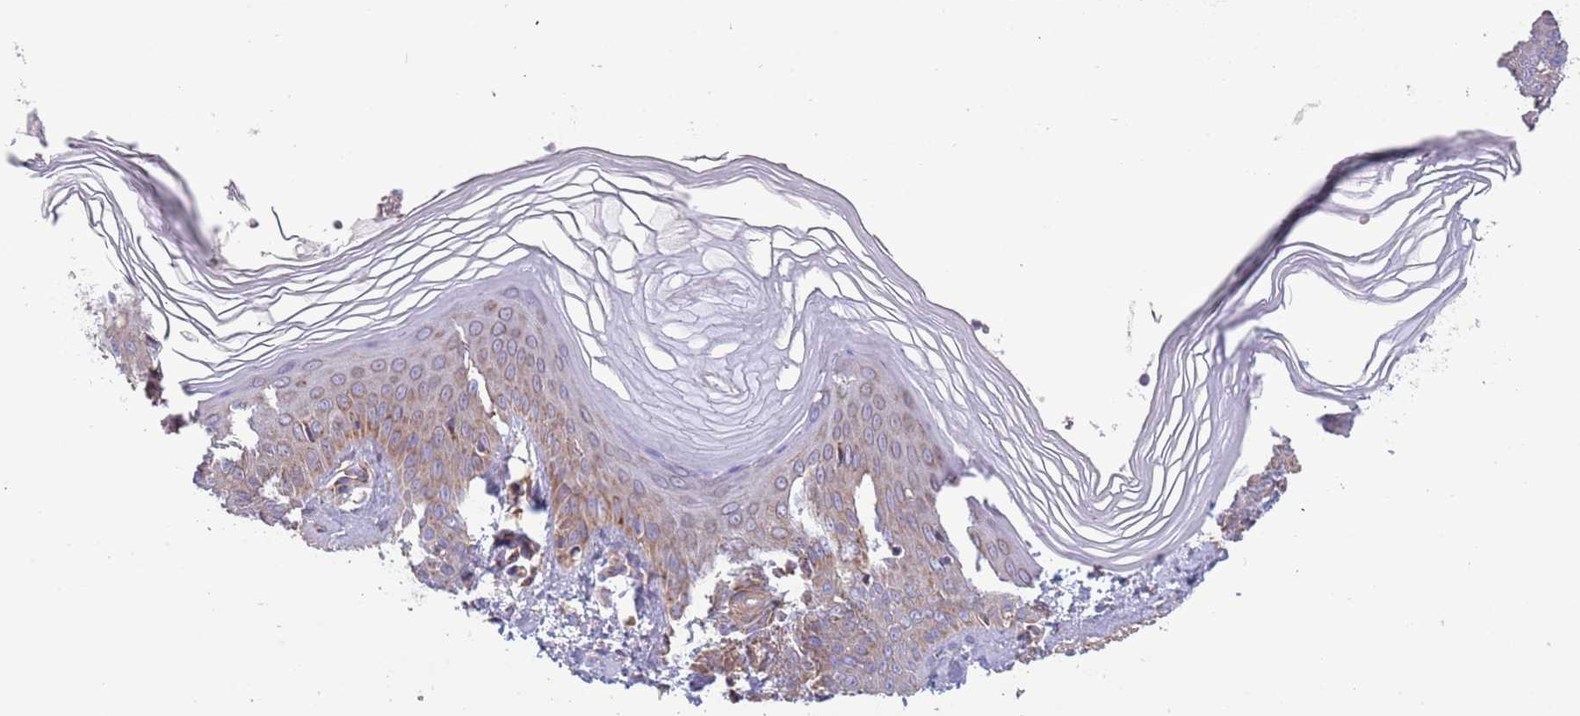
{"staining": {"intensity": "moderate", "quantity": "25%-75%", "location": "cytoplasmic/membranous"}, "tissue": "skin", "cell_type": "Epidermal cells", "image_type": "normal", "snomed": [{"axis": "morphology", "description": "Normal tissue, NOS"}, {"axis": "morphology", "description": "Inflammation, NOS"}, {"axis": "topography", "description": "Soft tissue"}, {"axis": "topography", "description": "Anal"}], "caption": "Immunohistochemistry (IHC) photomicrograph of normal skin stained for a protein (brown), which displays medium levels of moderate cytoplasmic/membranous staining in approximately 25%-75% of epidermal cells.", "gene": "IRS4", "patient": {"sex": "female", "age": 15}}